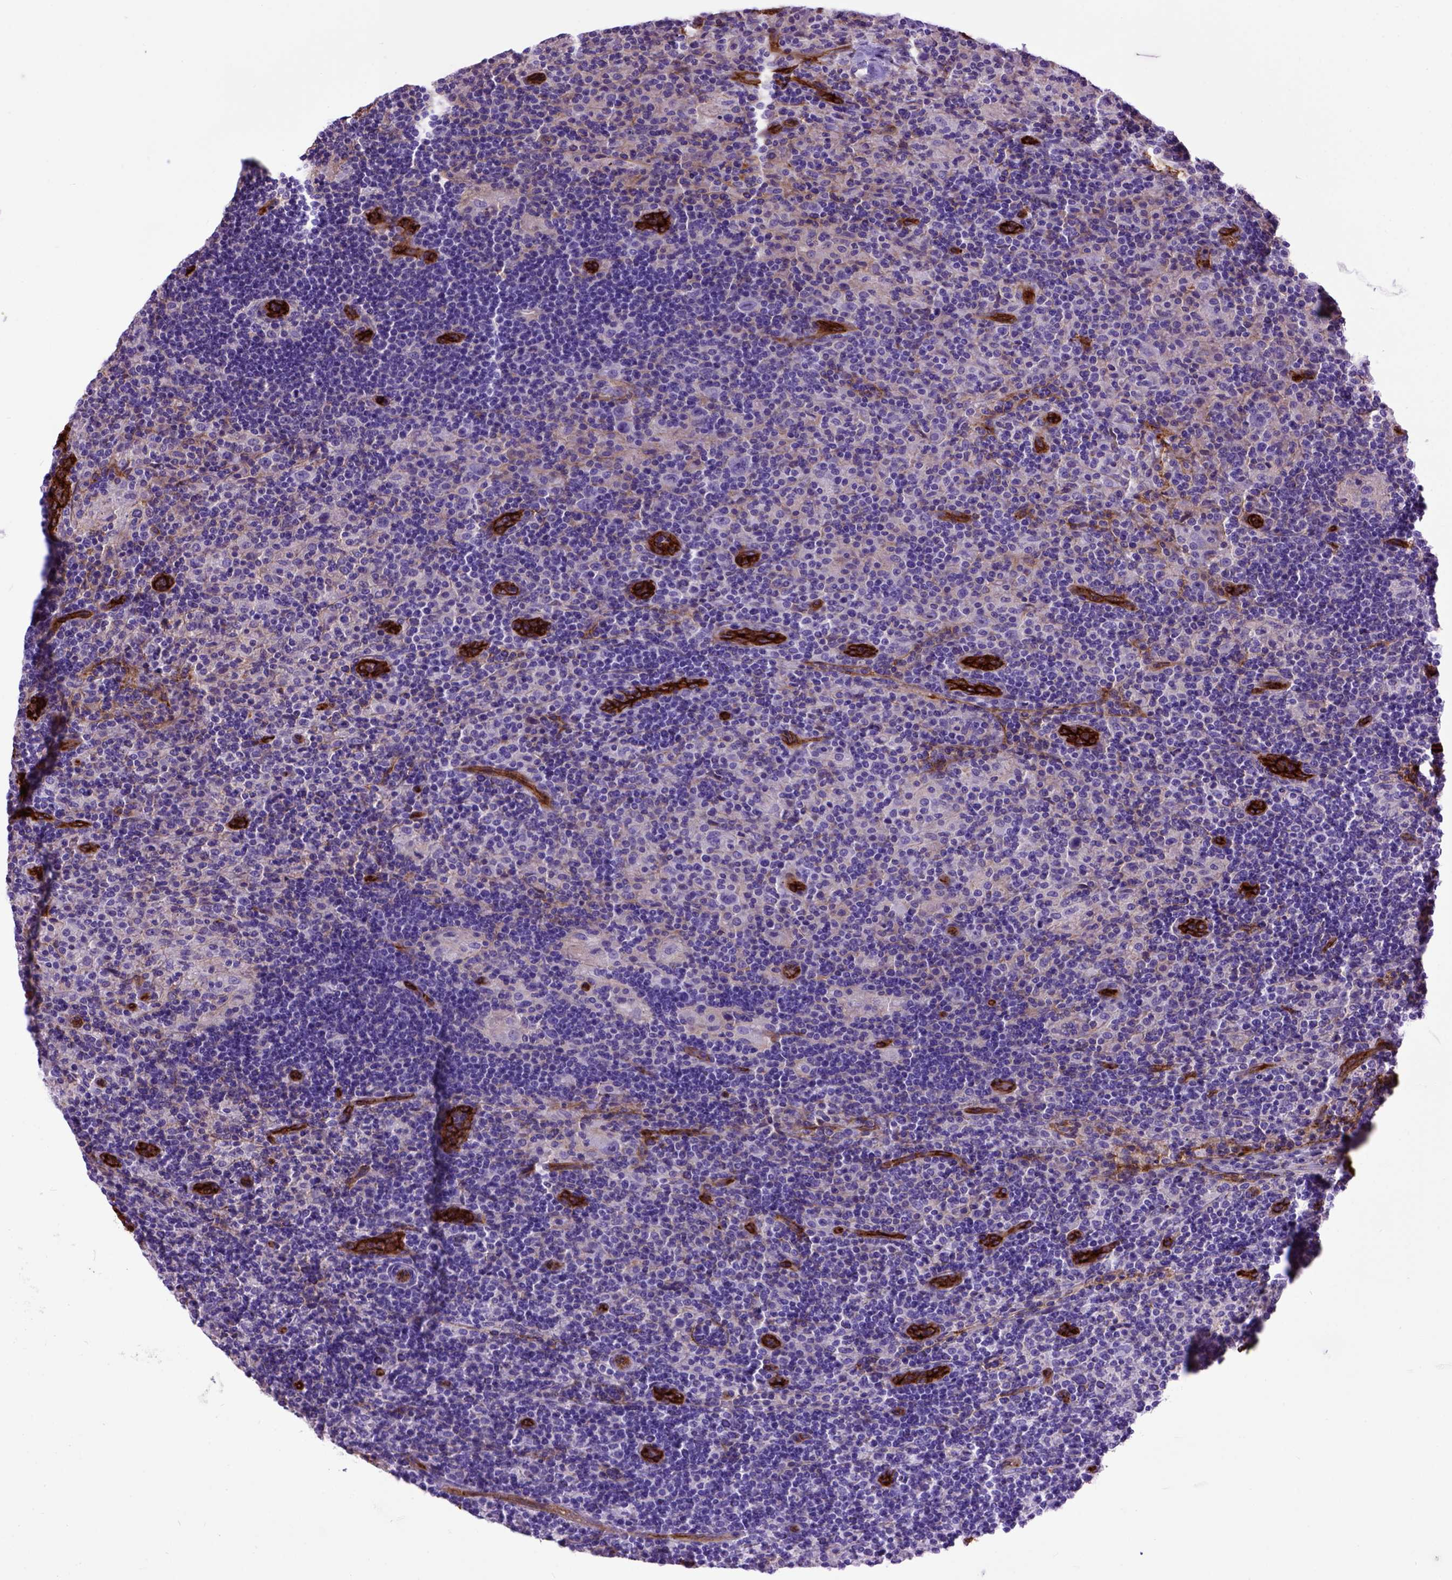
{"staining": {"intensity": "negative", "quantity": "none", "location": "none"}, "tissue": "lymphoma", "cell_type": "Tumor cells", "image_type": "cancer", "snomed": [{"axis": "morphology", "description": "Hodgkin's disease, NOS"}, {"axis": "topography", "description": "Lymph node"}], "caption": "Immunohistochemical staining of lymphoma reveals no significant staining in tumor cells. (DAB IHC with hematoxylin counter stain).", "gene": "ENG", "patient": {"sex": "male", "age": 70}}